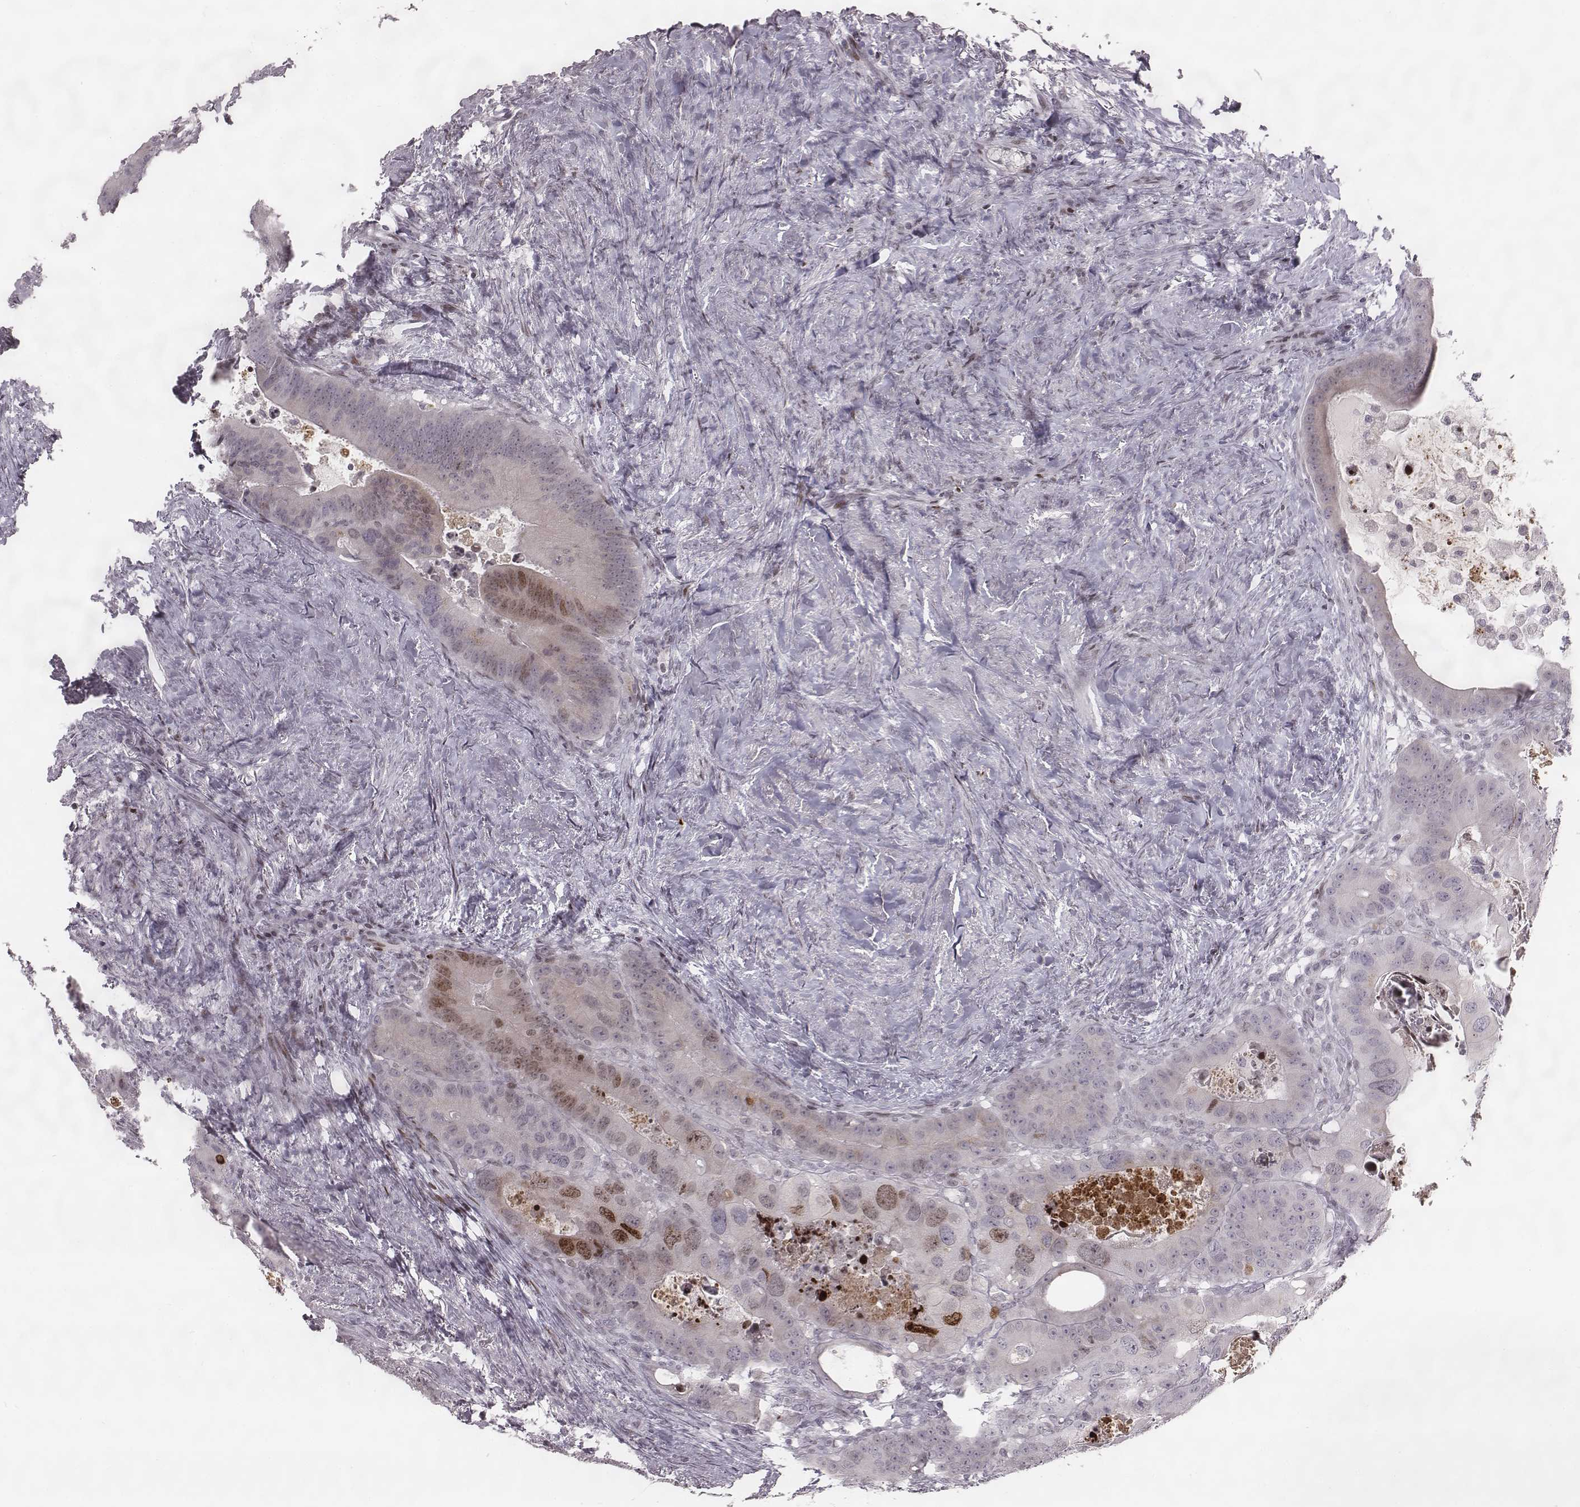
{"staining": {"intensity": "moderate", "quantity": "<25%", "location": "nuclear"}, "tissue": "colorectal cancer", "cell_type": "Tumor cells", "image_type": "cancer", "snomed": [{"axis": "morphology", "description": "Adenocarcinoma, NOS"}, {"axis": "topography", "description": "Rectum"}], "caption": "A brown stain highlights moderate nuclear expression of a protein in human colorectal cancer (adenocarcinoma) tumor cells.", "gene": "NDC1", "patient": {"sex": "male", "age": 64}}